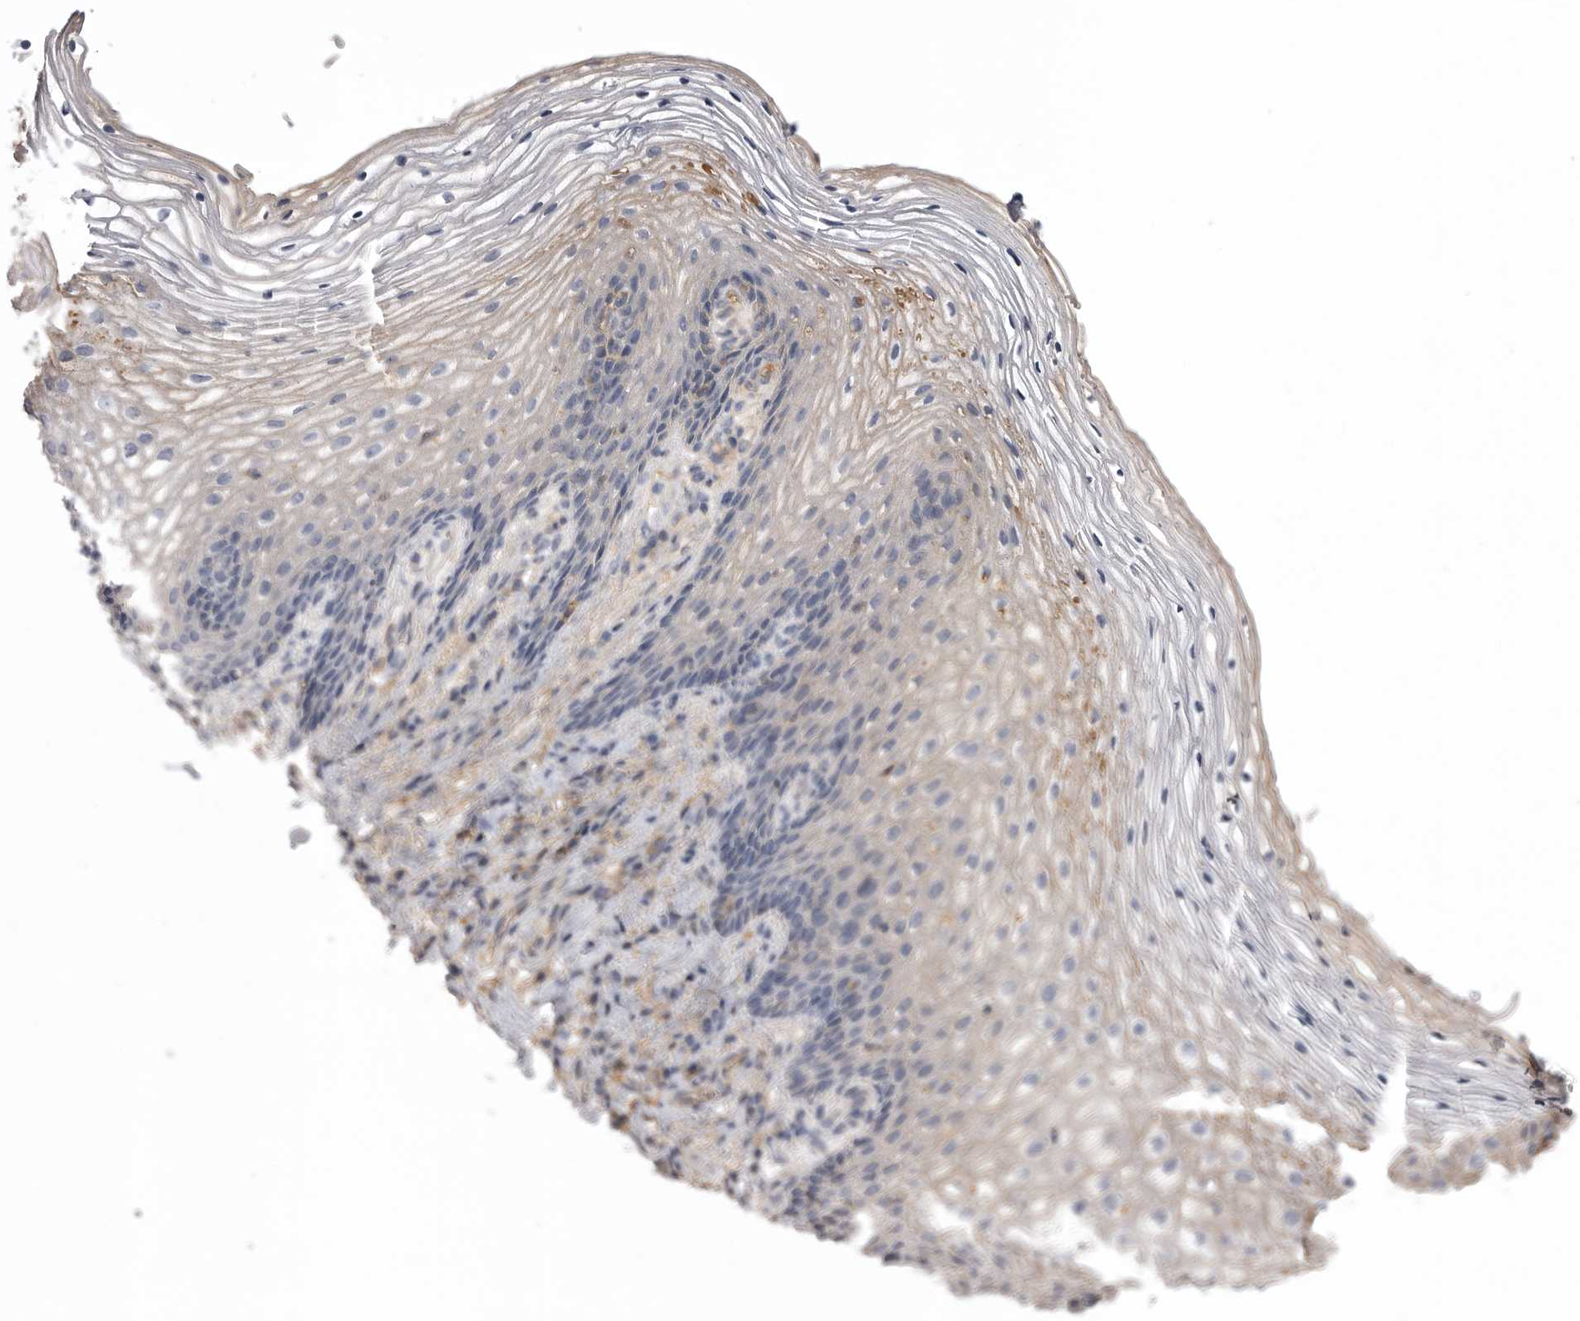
{"staining": {"intensity": "moderate", "quantity": "<25%", "location": "cytoplasmic/membranous"}, "tissue": "vagina", "cell_type": "Squamous epithelial cells", "image_type": "normal", "snomed": [{"axis": "morphology", "description": "Normal tissue, NOS"}, {"axis": "topography", "description": "Vagina"}], "caption": "Immunohistochemical staining of unremarkable vagina displays moderate cytoplasmic/membranous protein staining in approximately <25% of squamous epithelial cells. (DAB (3,3'-diaminobenzidine) = brown stain, brightfield microscopy at high magnification).", "gene": "AHSG", "patient": {"sex": "female", "age": 60}}